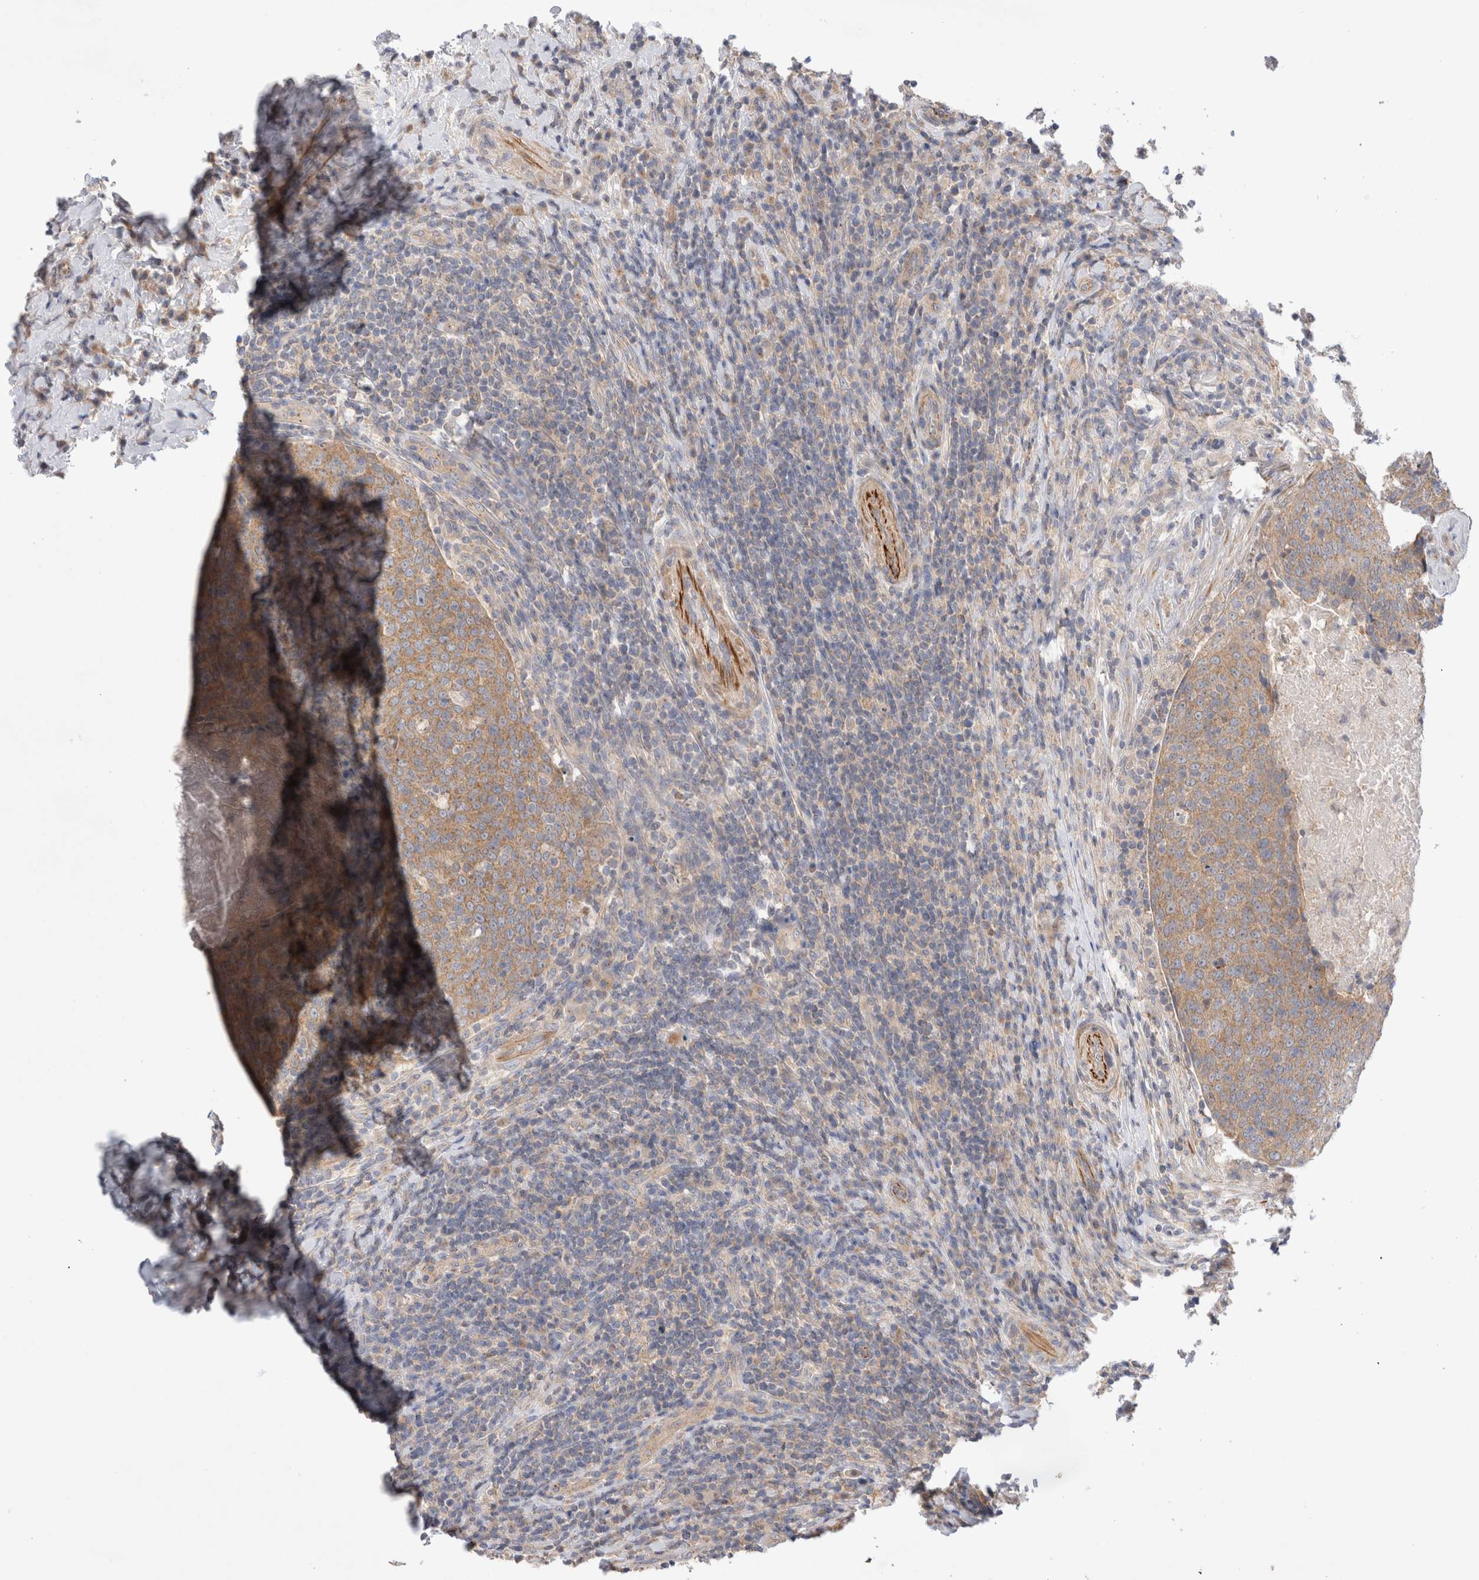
{"staining": {"intensity": "moderate", "quantity": ">75%", "location": "cytoplasmic/membranous"}, "tissue": "head and neck cancer", "cell_type": "Tumor cells", "image_type": "cancer", "snomed": [{"axis": "morphology", "description": "Squamous cell carcinoma, NOS"}, {"axis": "morphology", "description": "Squamous cell carcinoma, metastatic, NOS"}, {"axis": "topography", "description": "Lymph node"}, {"axis": "topography", "description": "Head-Neck"}], "caption": "This is an image of immunohistochemistry (IHC) staining of squamous cell carcinoma (head and neck), which shows moderate positivity in the cytoplasmic/membranous of tumor cells.", "gene": "IFT74", "patient": {"sex": "male", "age": 62}}